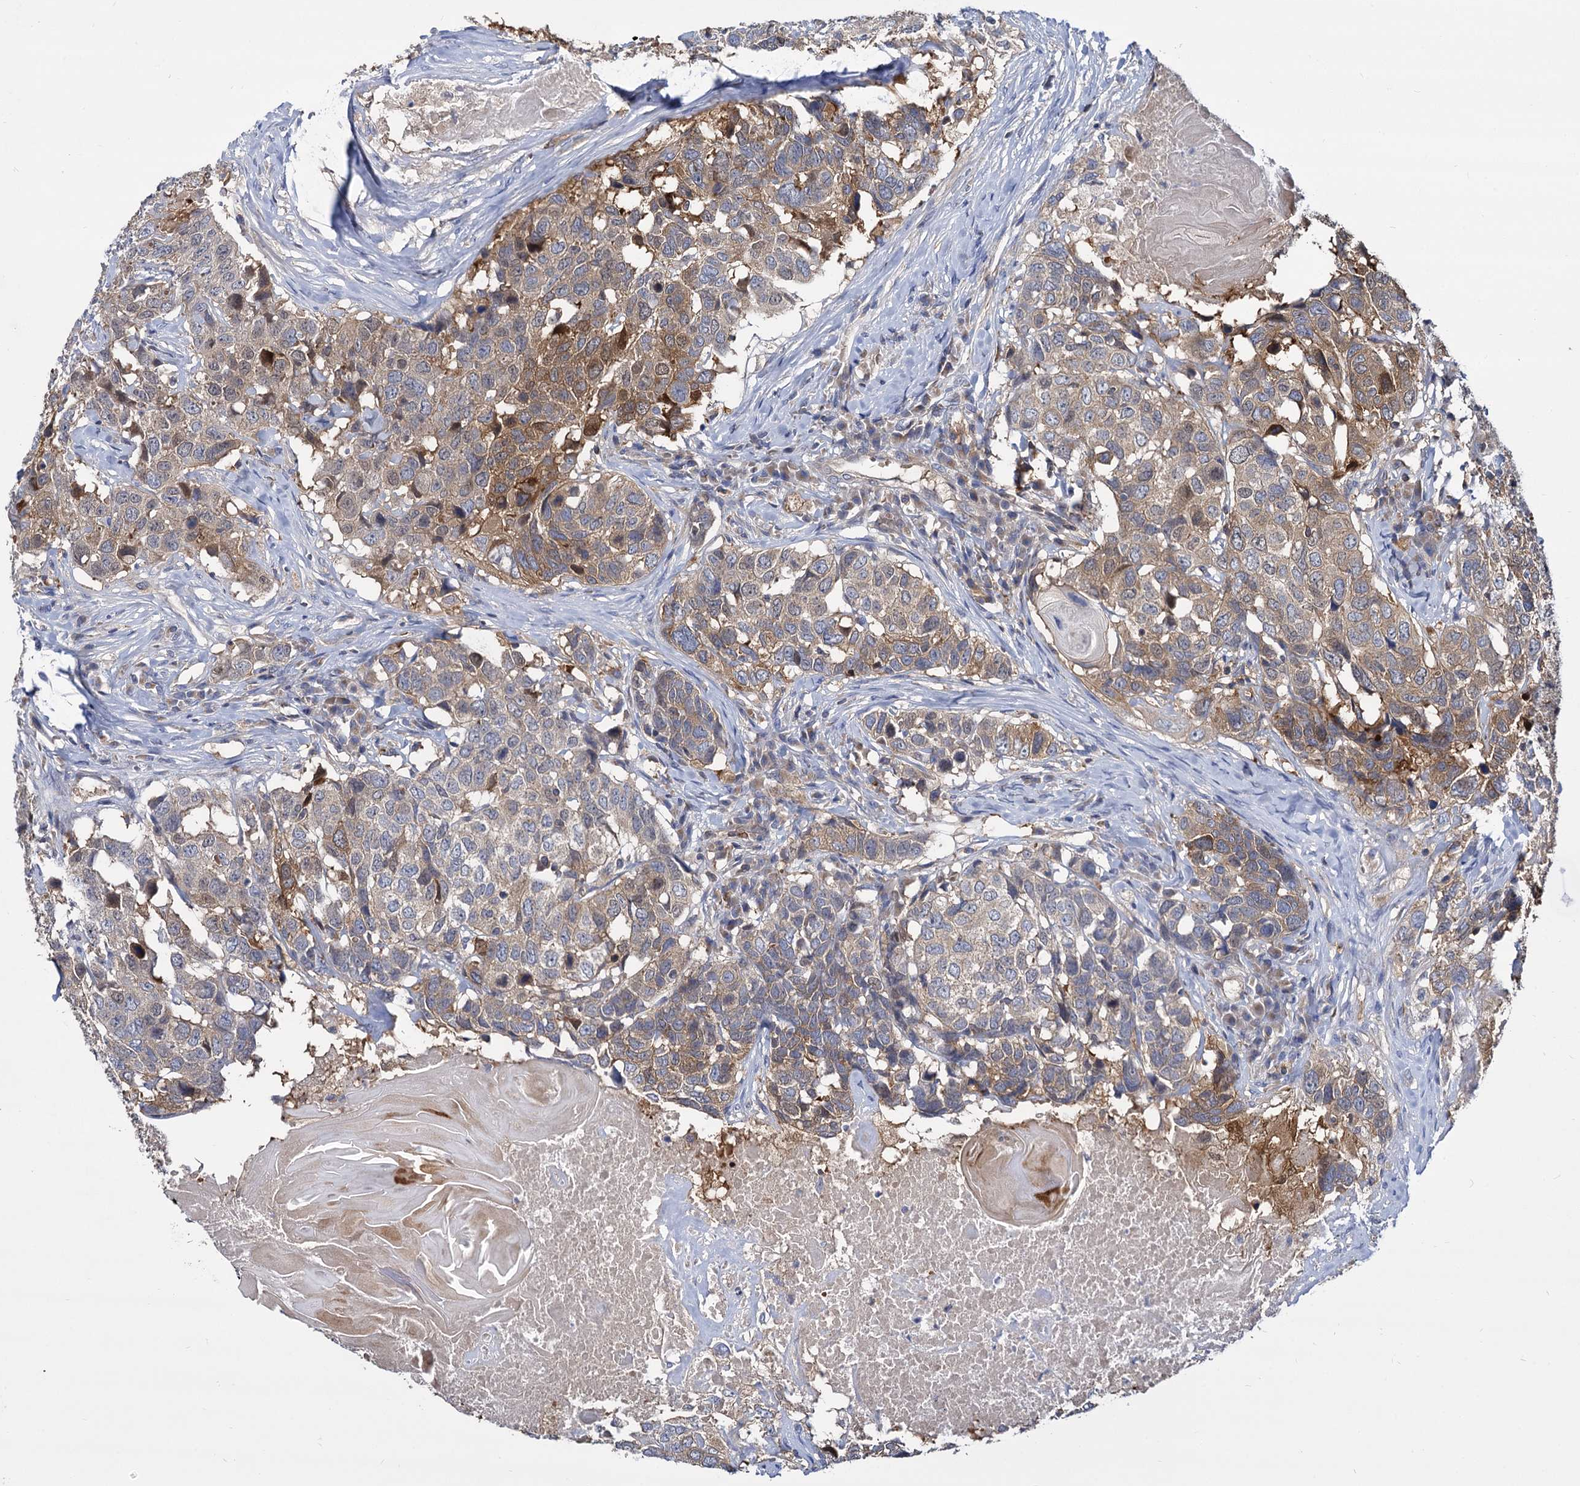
{"staining": {"intensity": "moderate", "quantity": "25%-75%", "location": "cytoplasmic/membranous"}, "tissue": "head and neck cancer", "cell_type": "Tumor cells", "image_type": "cancer", "snomed": [{"axis": "morphology", "description": "Squamous cell carcinoma, NOS"}, {"axis": "topography", "description": "Head-Neck"}], "caption": "Immunohistochemical staining of head and neck cancer demonstrates medium levels of moderate cytoplasmic/membranous positivity in approximately 25%-75% of tumor cells. The protein is stained brown, and the nuclei are stained in blue (DAB (3,3'-diaminobenzidine) IHC with brightfield microscopy, high magnification).", "gene": "GCLC", "patient": {"sex": "male", "age": 66}}